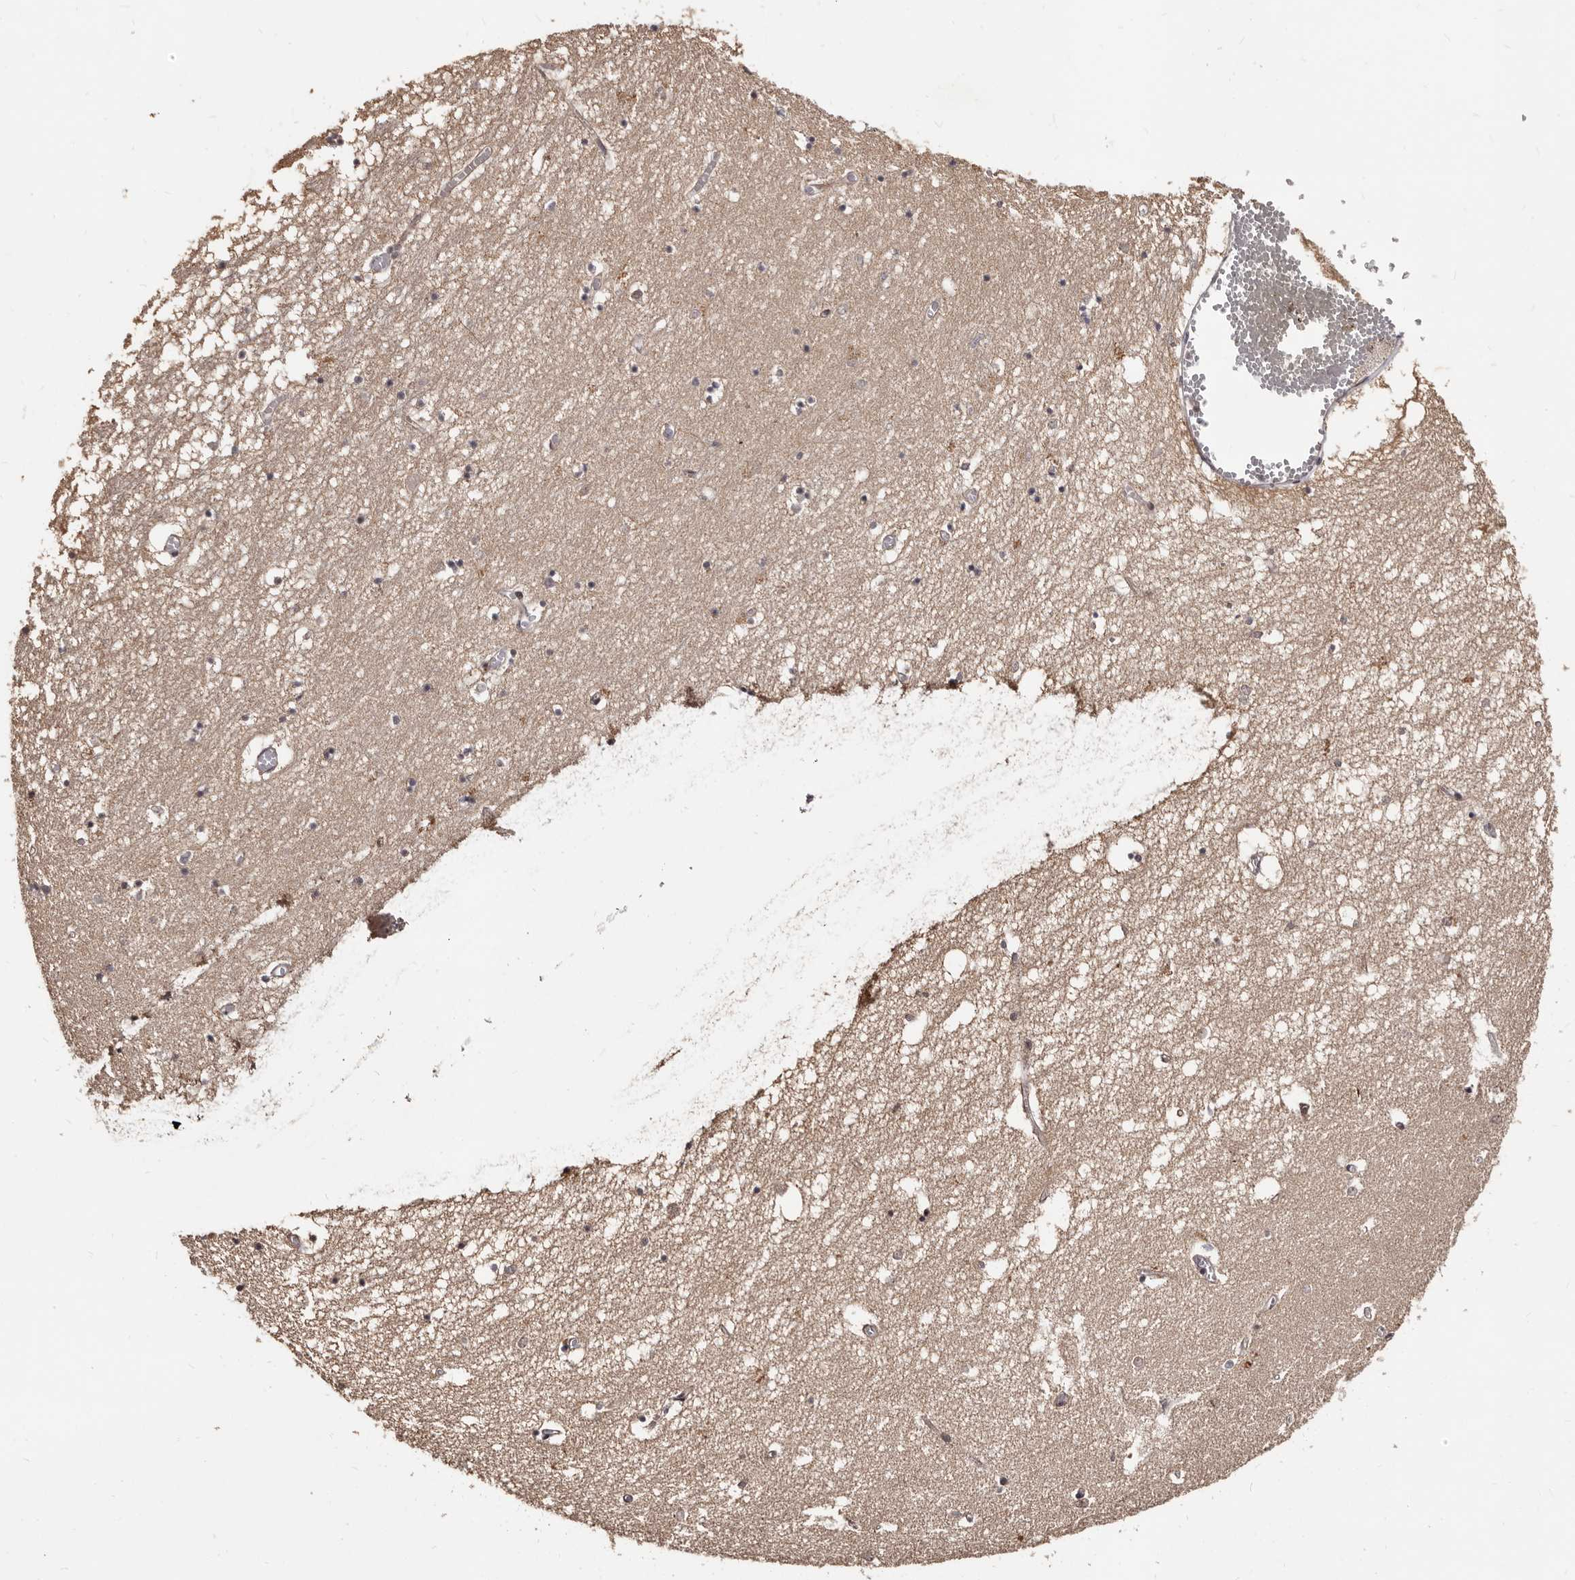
{"staining": {"intensity": "weak", "quantity": "<25%", "location": "cytoplasmic/membranous"}, "tissue": "hippocampus", "cell_type": "Glial cells", "image_type": "normal", "snomed": [{"axis": "morphology", "description": "Normal tissue, NOS"}, {"axis": "topography", "description": "Hippocampus"}], "caption": "Micrograph shows no protein expression in glial cells of normal hippocampus. Brightfield microscopy of immunohistochemistry stained with DAB (3,3'-diaminobenzidine) (brown) and hematoxylin (blue), captured at high magnification.", "gene": "TBC1D22B", "patient": {"sex": "male", "age": 70}}